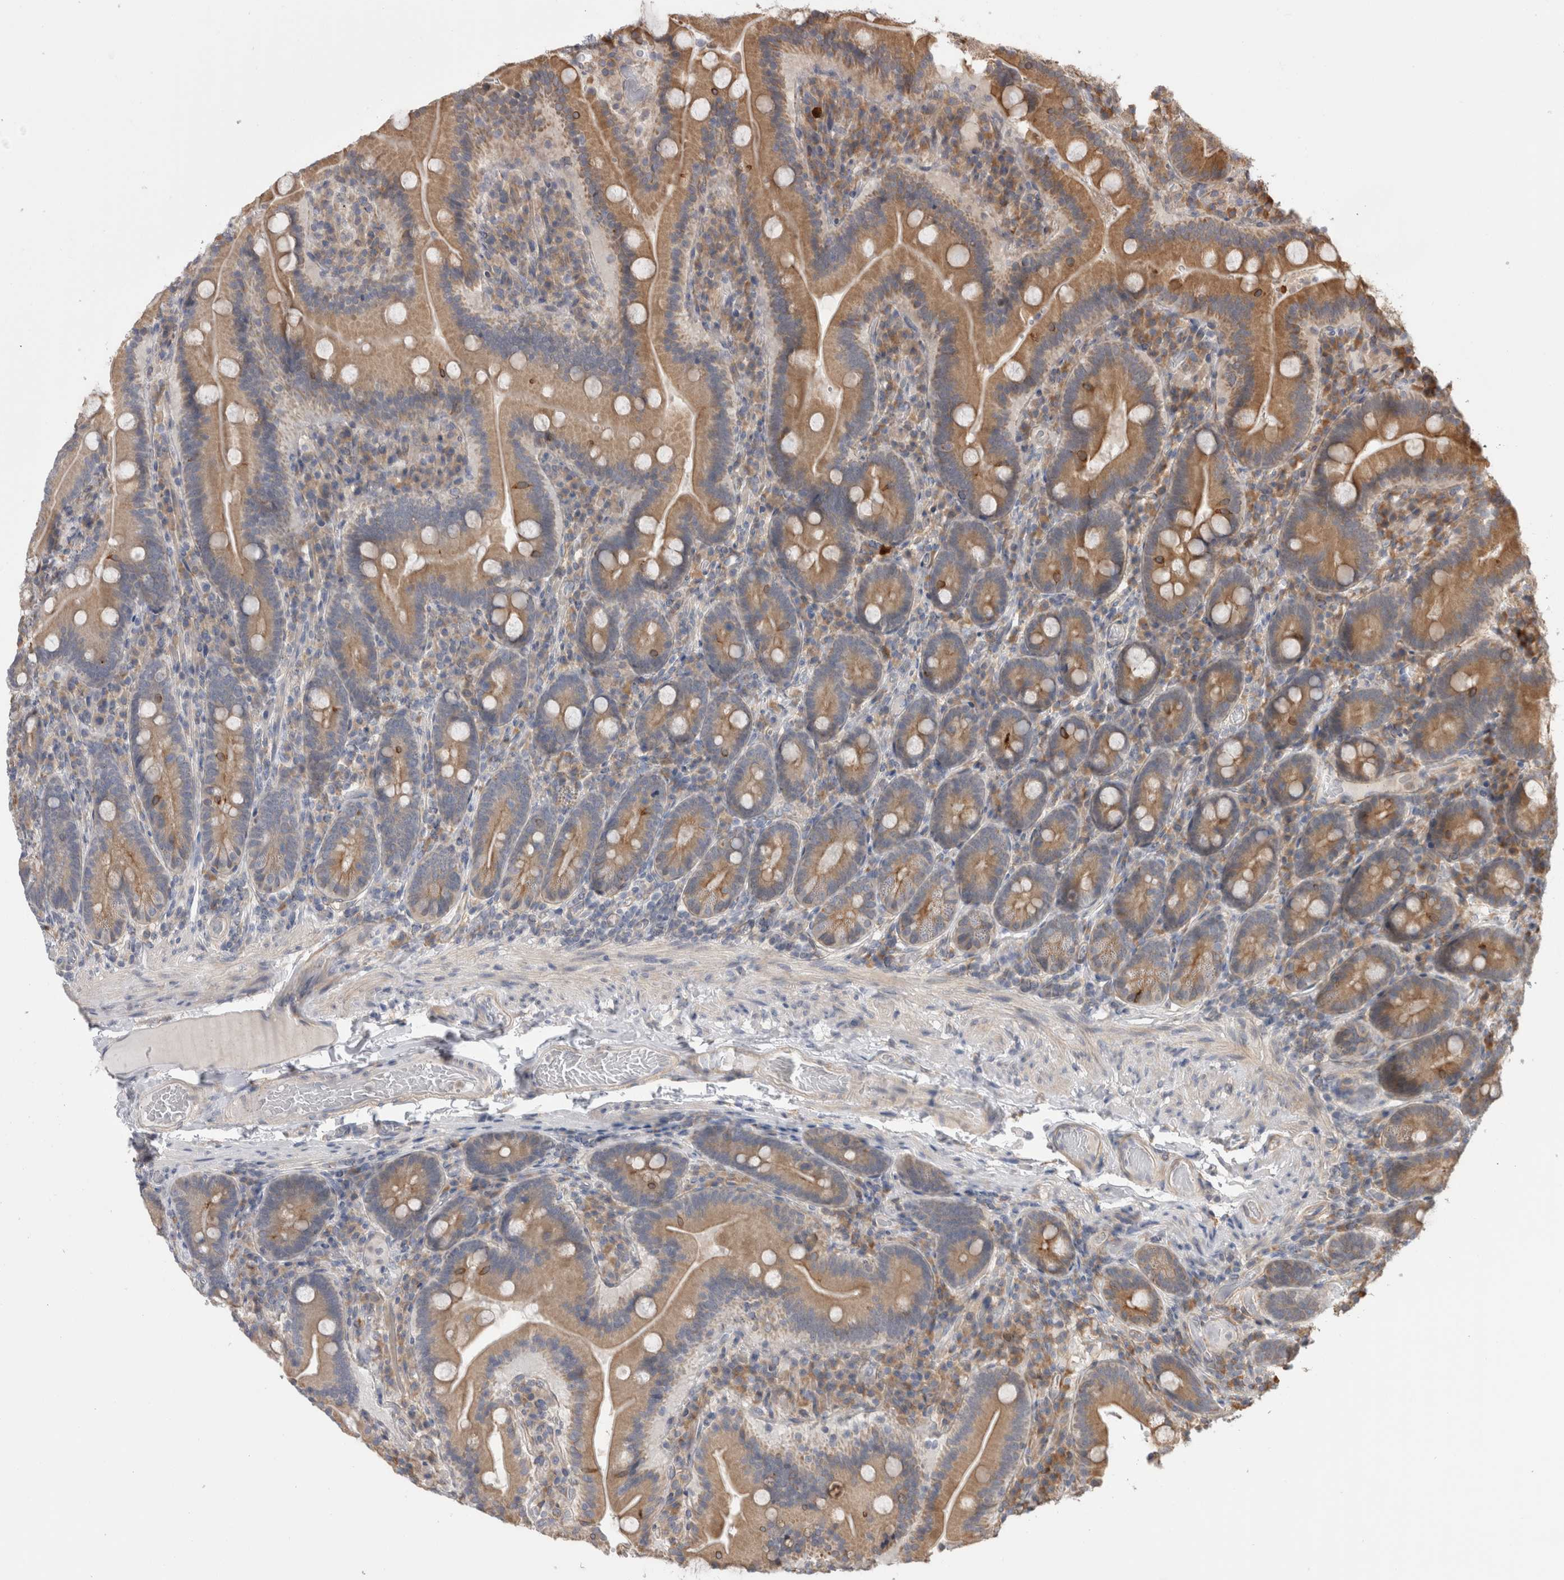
{"staining": {"intensity": "moderate", "quantity": ">75%", "location": "cytoplasmic/membranous"}, "tissue": "duodenum", "cell_type": "Glandular cells", "image_type": "normal", "snomed": [{"axis": "morphology", "description": "Normal tissue, NOS"}, {"axis": "topography", "description": "Duodenum"}], "caption": "Moderate cytoplasmic/membranous protein positivity is present in about >75% of glandular cells in duodenum. (DAB (3,3'-diaminobenzidine) IHC with brightfield microscopy, high magnification).", "gene": "SMAP2", "patient": {"sex": "female", "age": 62}}